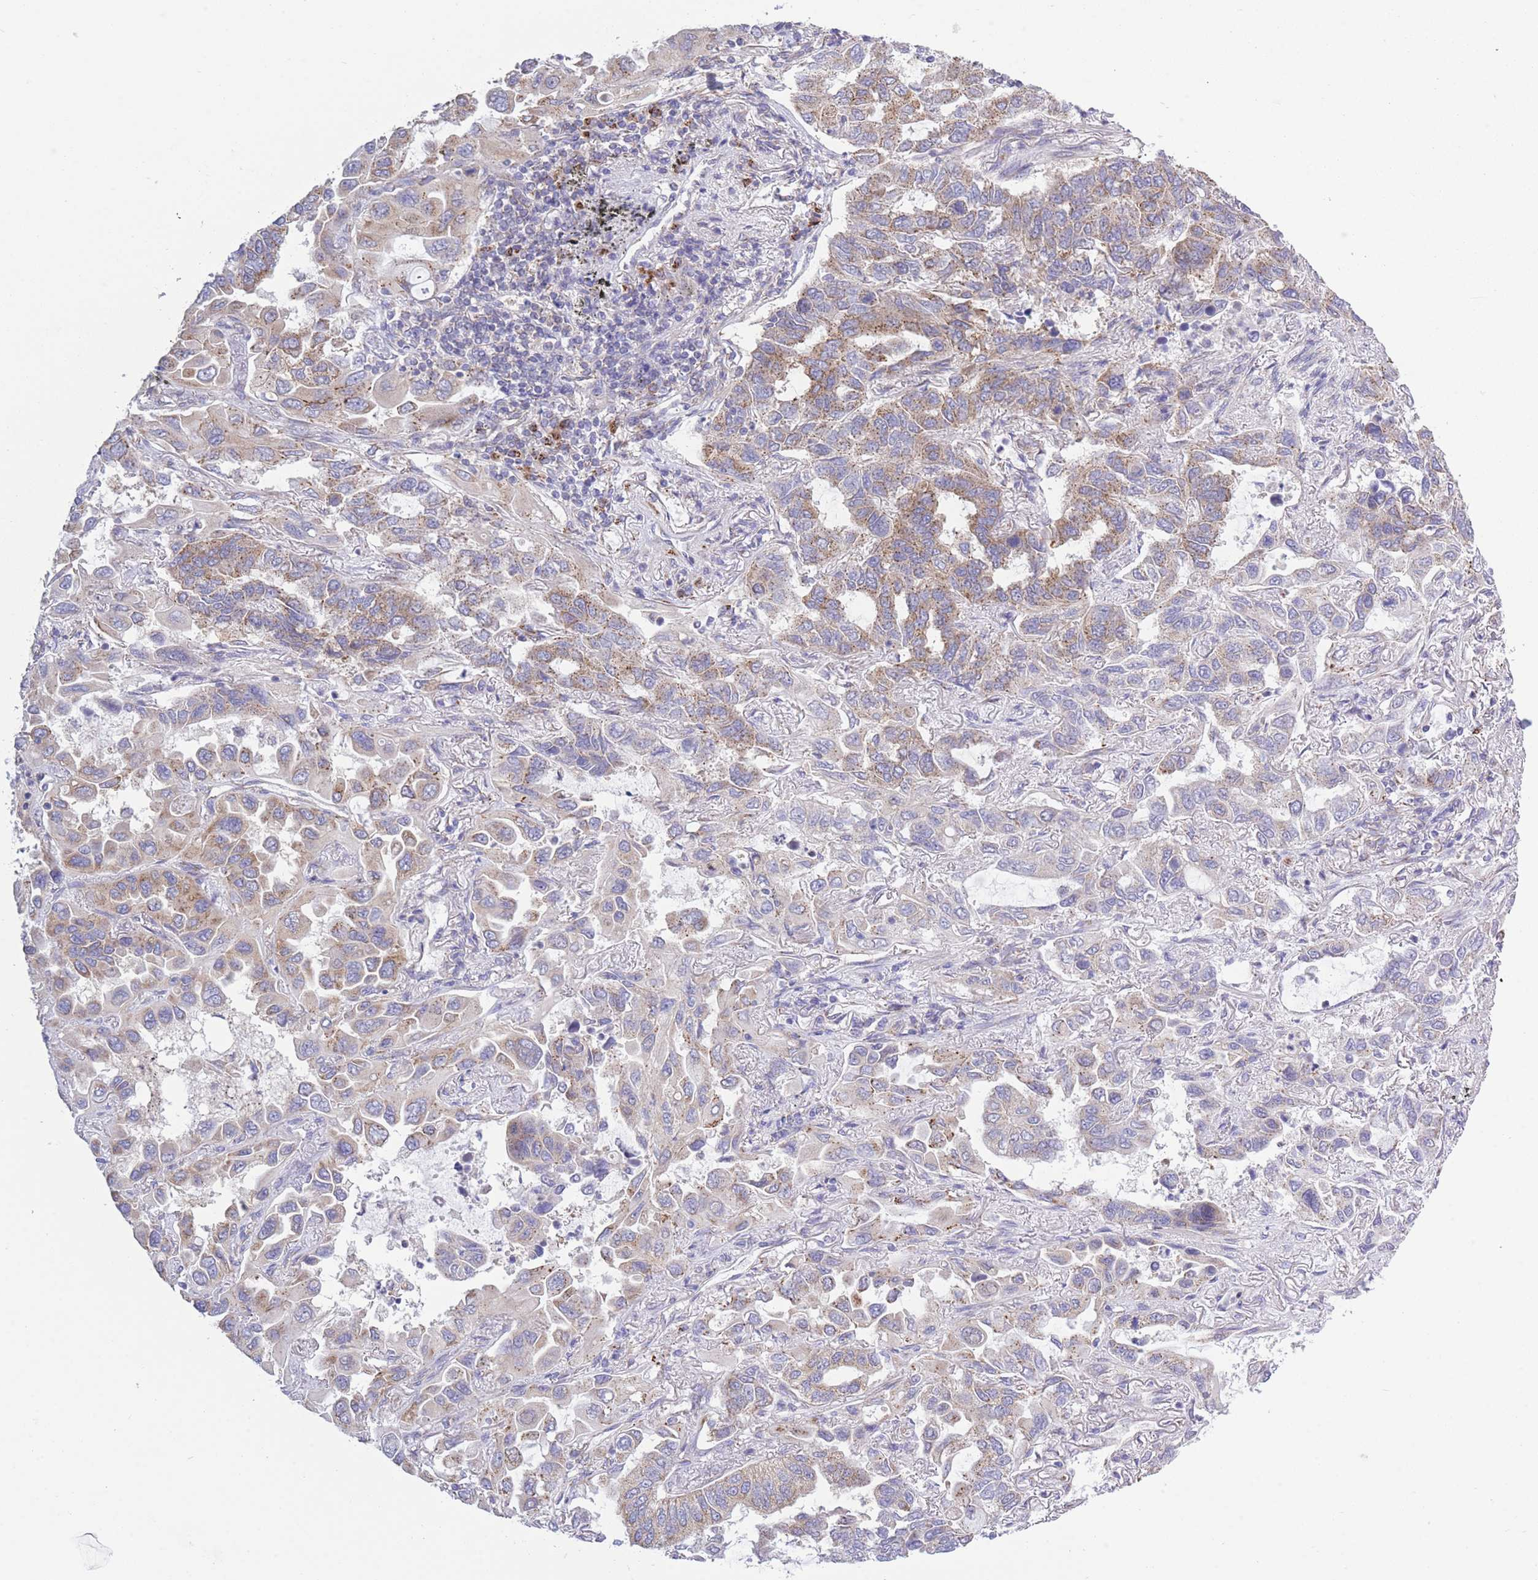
{"staining": {"intensity": "moderate", "quantity": "25%-75%", "location": "cytoplasmic/membranous"}, "tissue": "lung cancer", "cell_type": "Tumor cells", "image_type": "cancer", "snomed": [{"axis": "morphology", "description": "Adenocarcinoma, NOS"}, {"axis": "topography", "description": "Lung"}], "caption": "Lung adenocarcinoma was stained to show a protein in brown. There is medium levels of moderate cytoplasmic/membranous expression in about 25%-75% of tumor cells. The staining is performed using DAB (3,3'-diaminobenzidine) brown chromogen to label protein expression. The nuclei are counter-stained blue using hematoxylin.", "gene": "COPG2", "patient": {"sex": "male", "age": 64}}